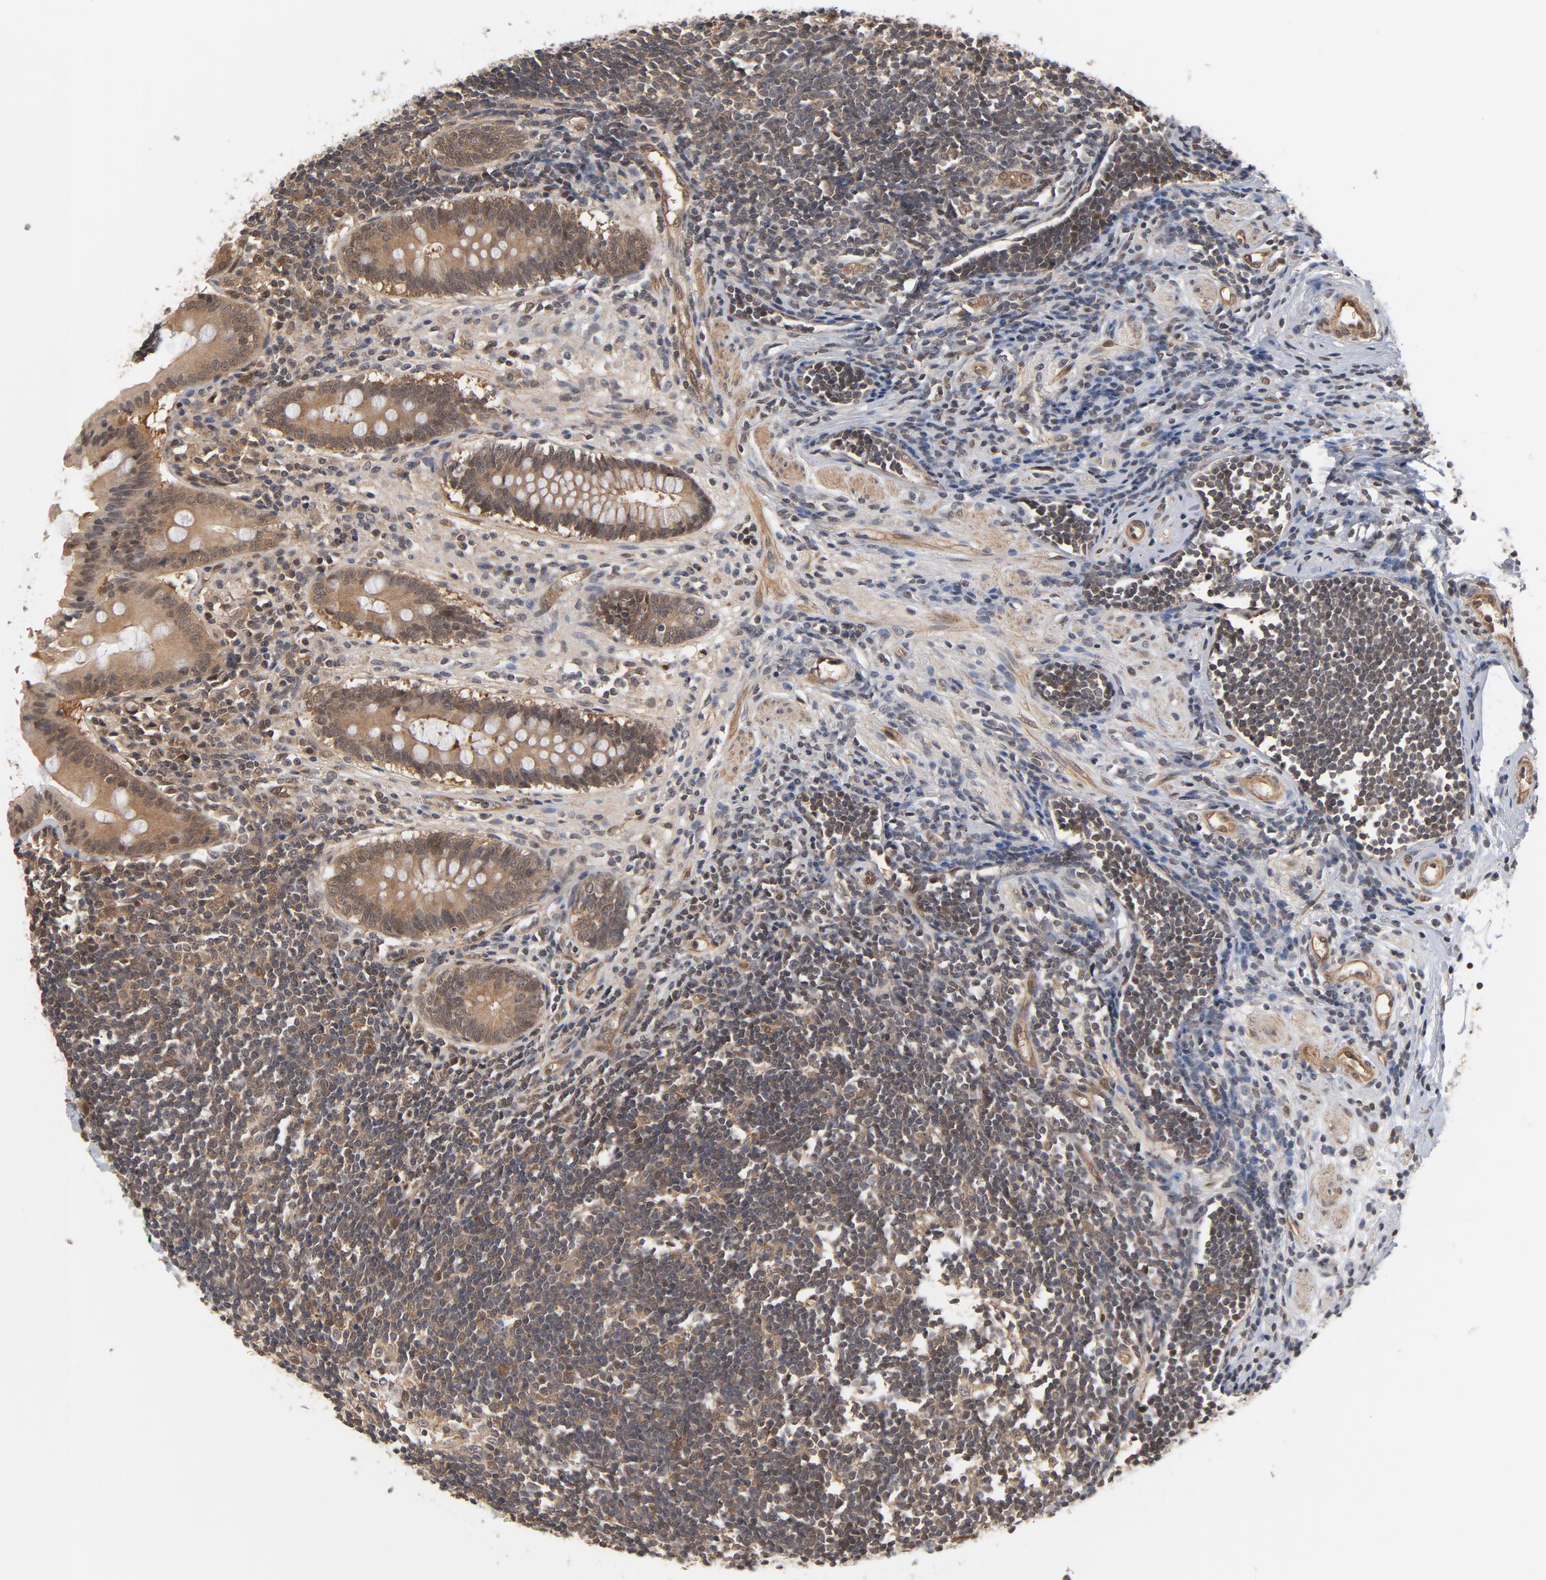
{"staining": {"intensity": "moderate", "quantity": ">75%", "location": "cytoplasmic/membranous"}, "tissue": "appendix", "cell_type": "Glandular cells", "image_type": "normal", "snomed": [{"axis": "morphology", "description": "Normal tissue, NOS"}, {"axis": "topography", "description": "Appendix"}], "caption": "Moderate cytoplasmic/membranous protein expression is seen in about >75% of glandular cells in appendix.", "gene": "CDC37", "patient": {"sex": "female", "age": 50}}